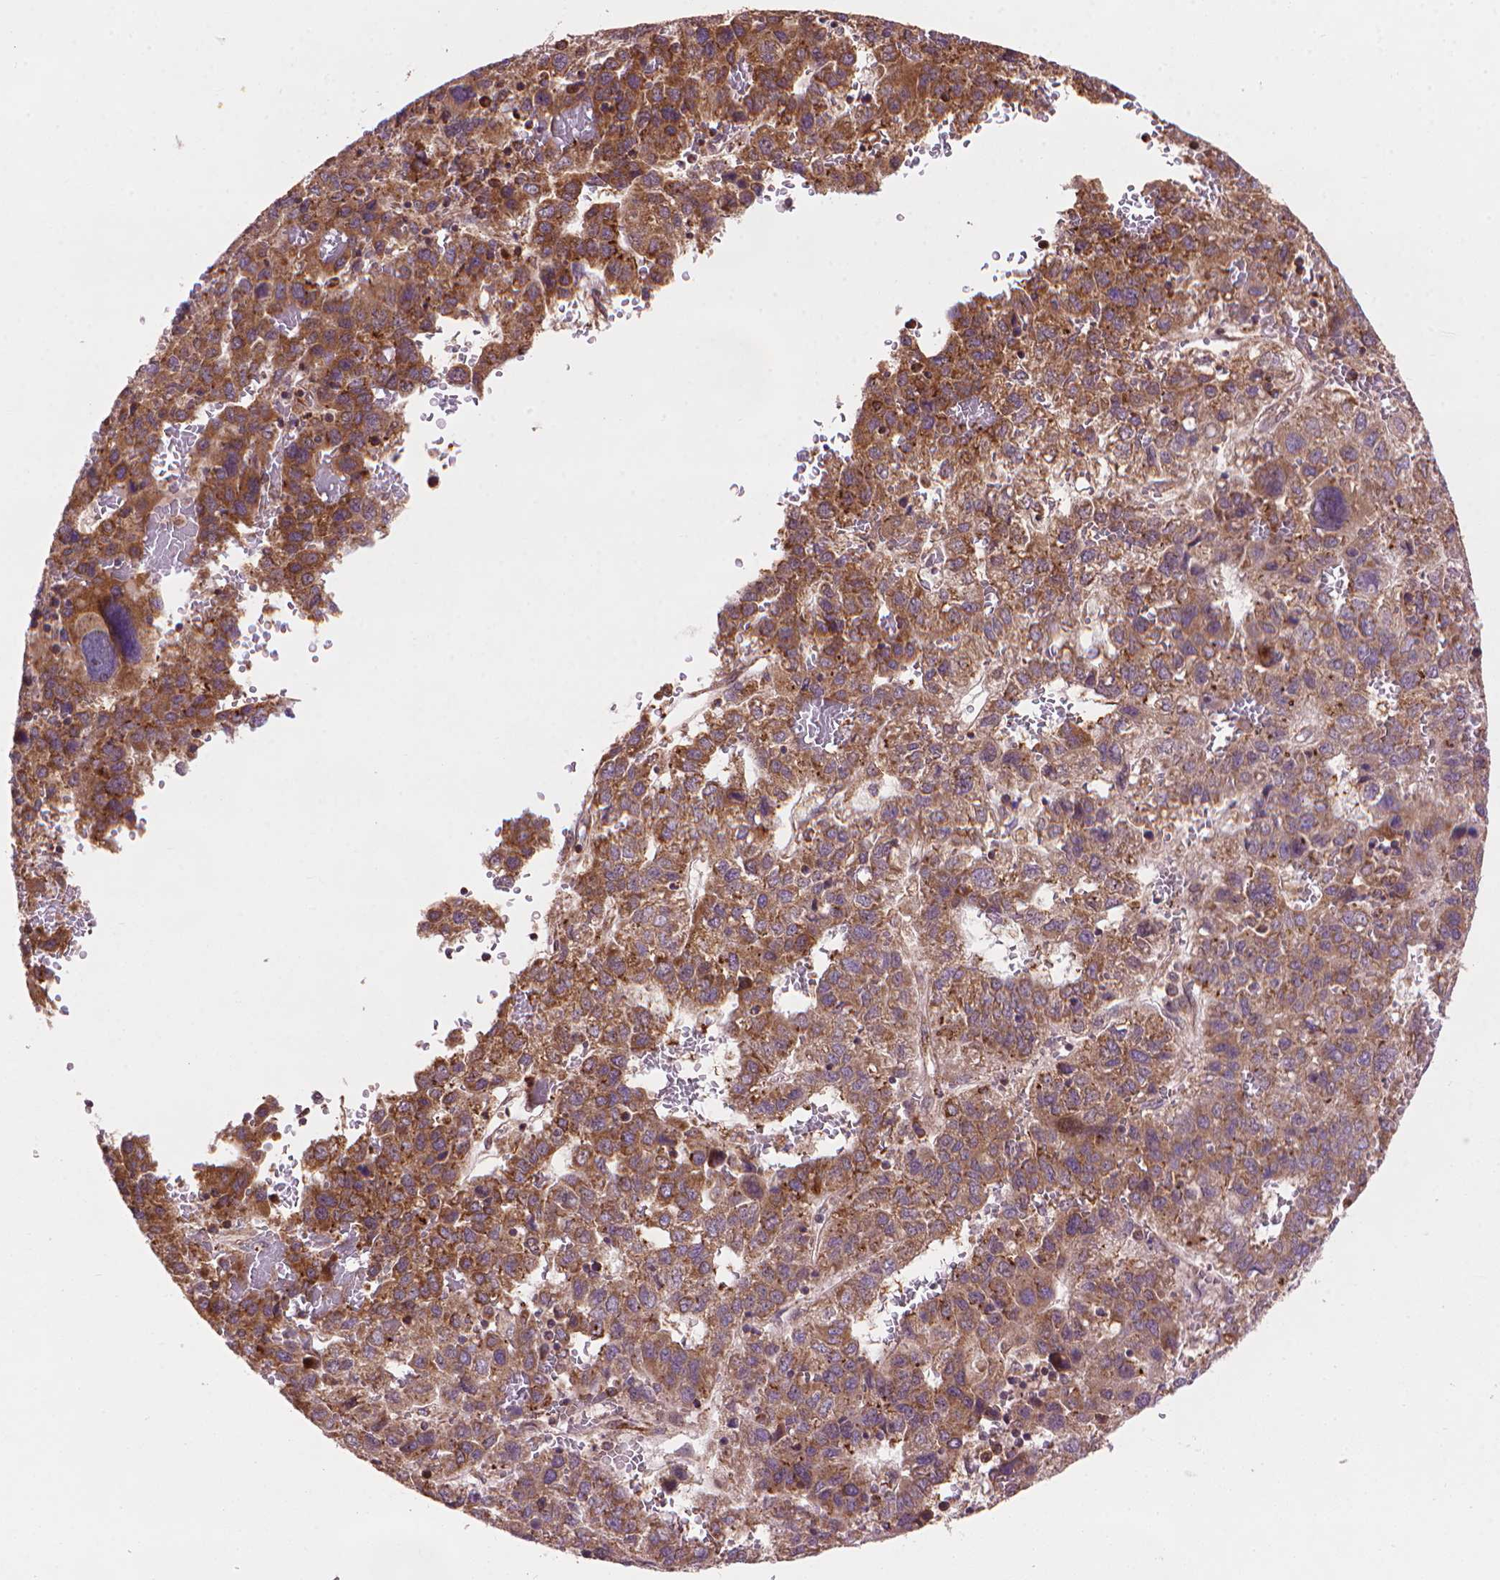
{"staining": {"intensity": "moderate", "quantity": ">75%", "location": "cytoplasmic/membranous"}, "tissue": "liver cancer", "cell_type": "Tumor cells", "image_type": "cancer", "snomed": [{"axis": "morphology", "description": "Carcinoma, Hepatocellular, NOS"}, {"axis": "topography", "description": "Liver"}], "caption": "Immunohistochemical staining of liver cancer displays medium levels of moderate cytoplasmic/membranous positivity in about >75% of tumor cells.", "gene": "VARS2", "patient": {"sex": "male", "age": 69}}